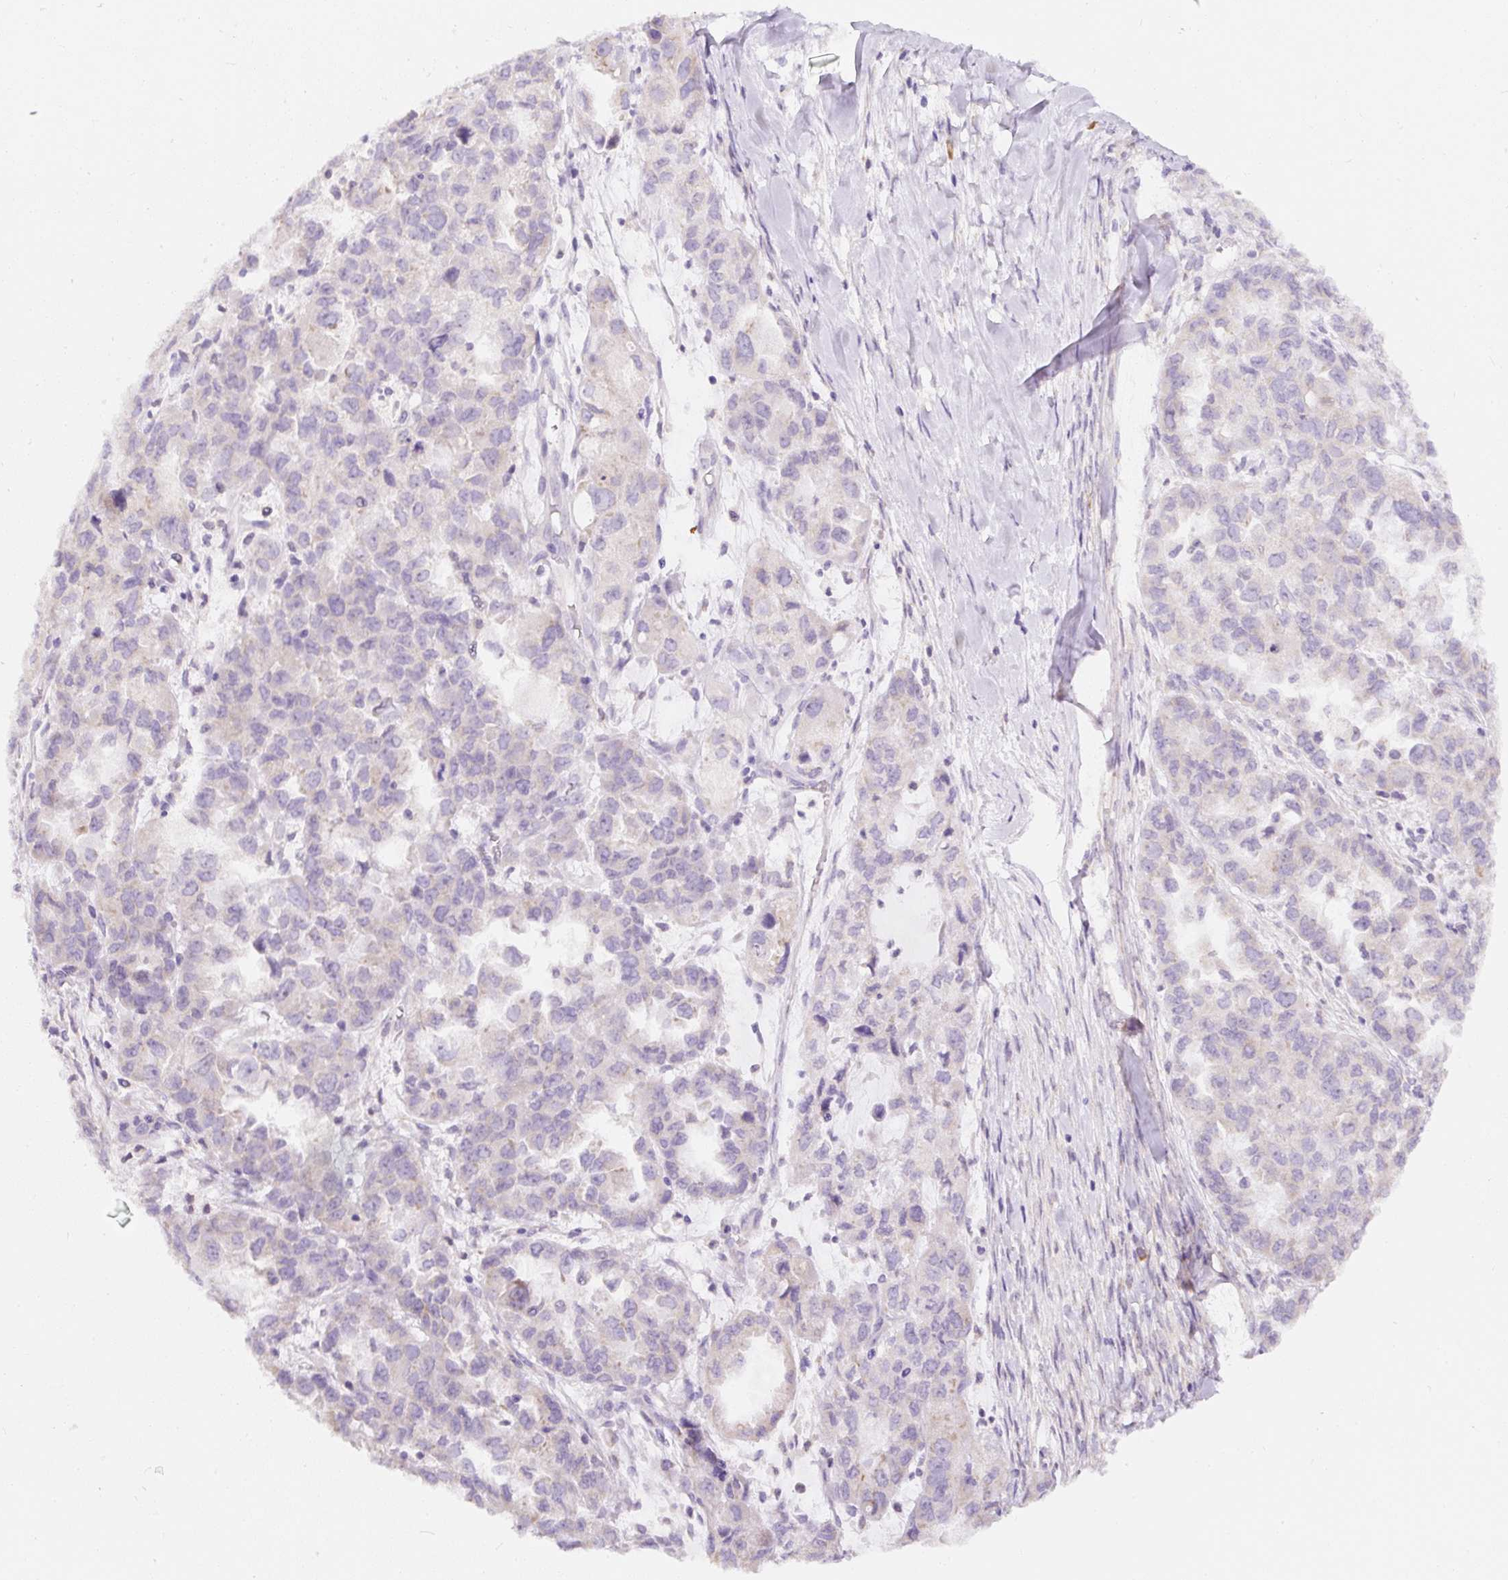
{"staining": {"intensity": "negative", "quantity": "none", "location": "none"}, "tissue": "ovarian cancer", "cell_type": "Tumor cells", "image_type": "cancer", "snomed": [{"axis": "morphology", "description": "Cystadenocarcinoma, serous, NOS"}, {"axis": "topography", "description": "Ovary"}], "caption": "Immunohistochemistry (IHC) histopathology image of neoplastic tissue: ovarian cancer (serous cystadenocarcinoma) stained with DAB reveals no significant protein expression in tumor cells.", "gene": "DDOST", "patient": {"sex": "female", "age": 84}}